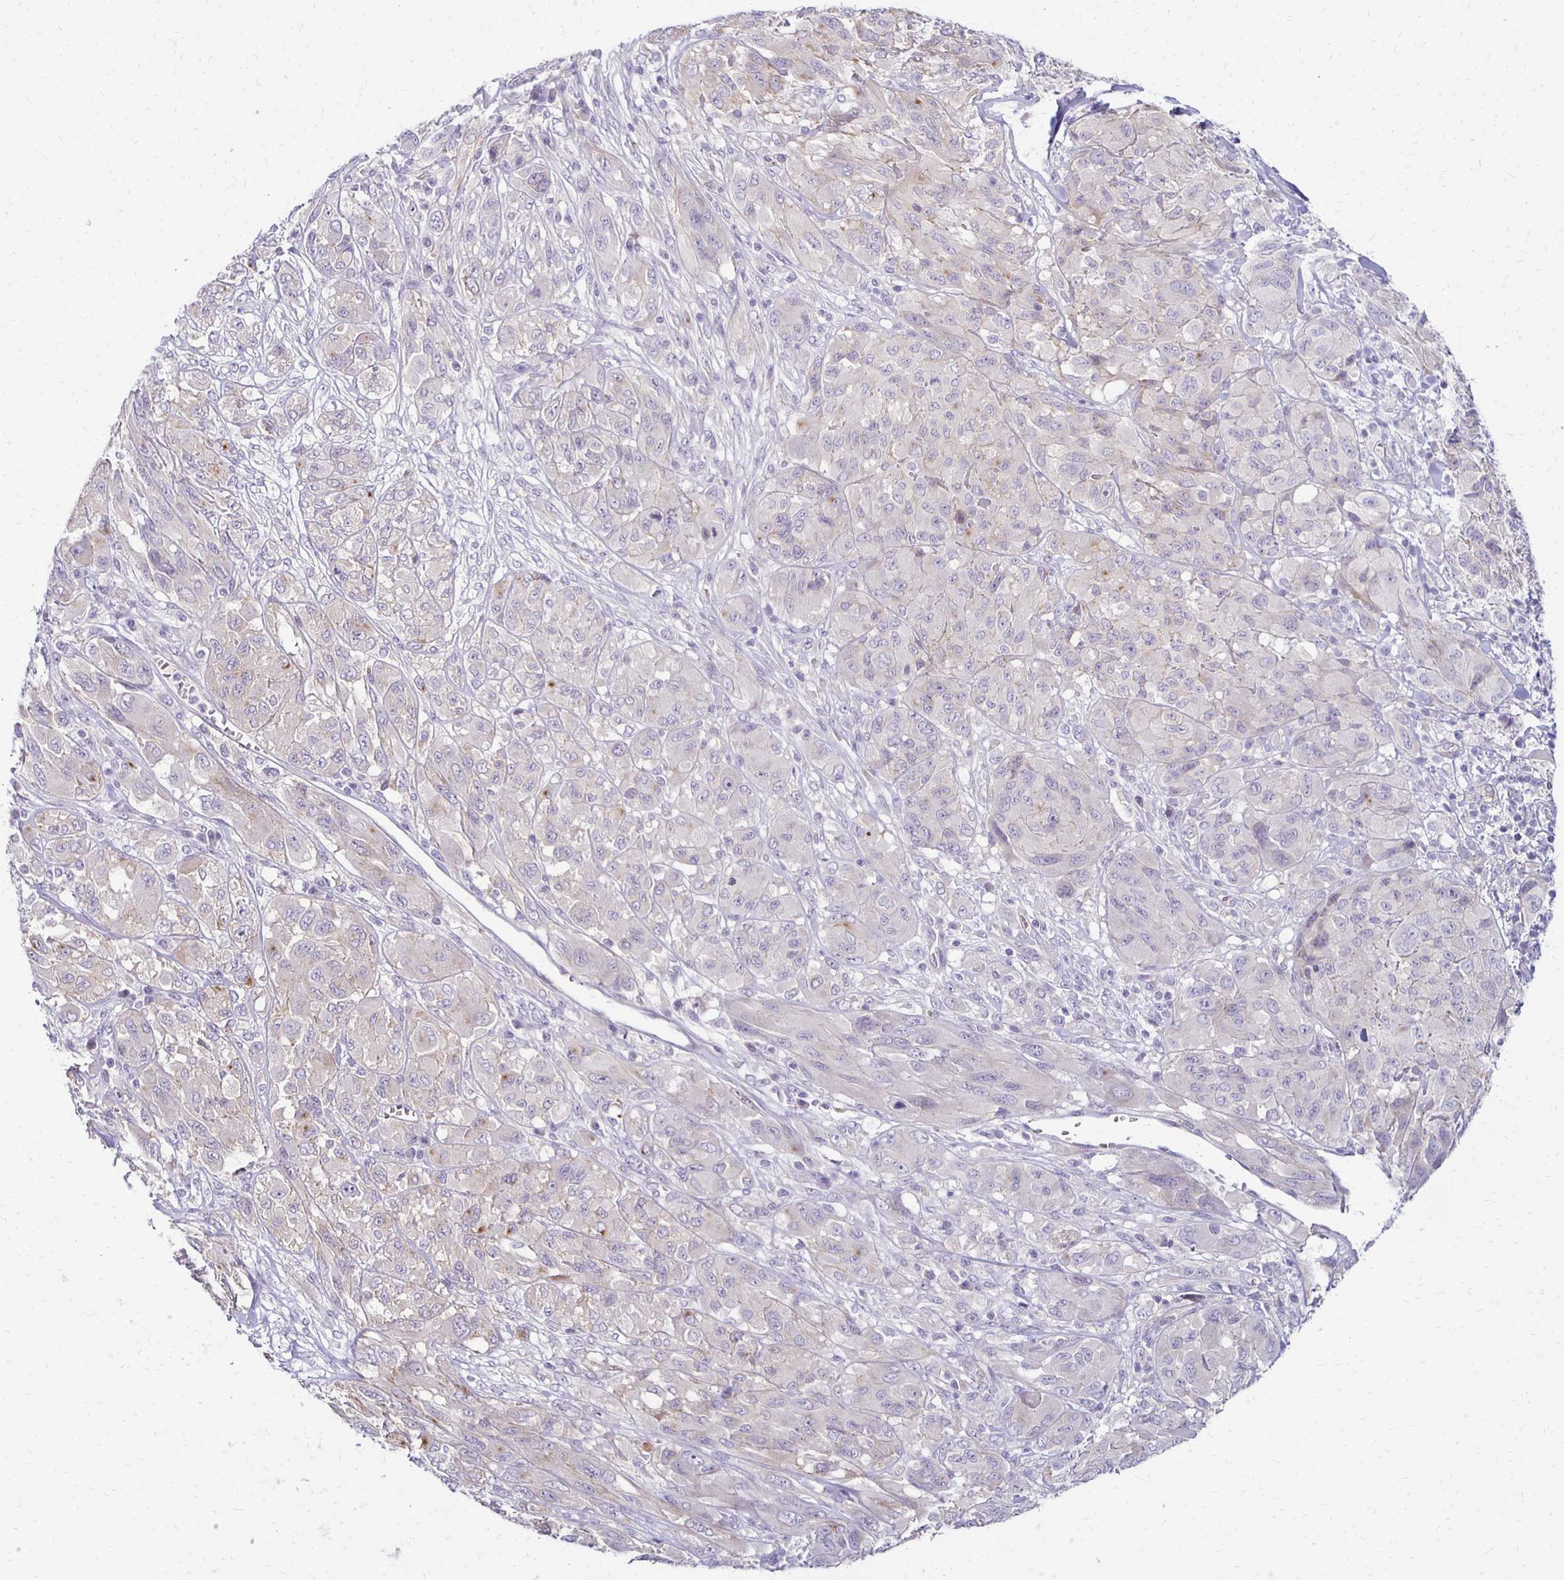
{"staining": {"intensity": "negative", "quantity": "none", "location": "none"}, "tissue": "melanoma", "cell_type": "Tumor cells", "image_type": "cancer", "snomed": [{"axis": "morphology", "description": "Malignant melanoma, NOS"}, {"axis": "topography", "description": "Skin"}], "caption": "This is a photomicrograph of immunohistochemistry (IHC) staining of melanoma, which shows no staining in tumor cells.", "gene": "KATNBL1", "patient": {"sex": "female", "age": 91}}